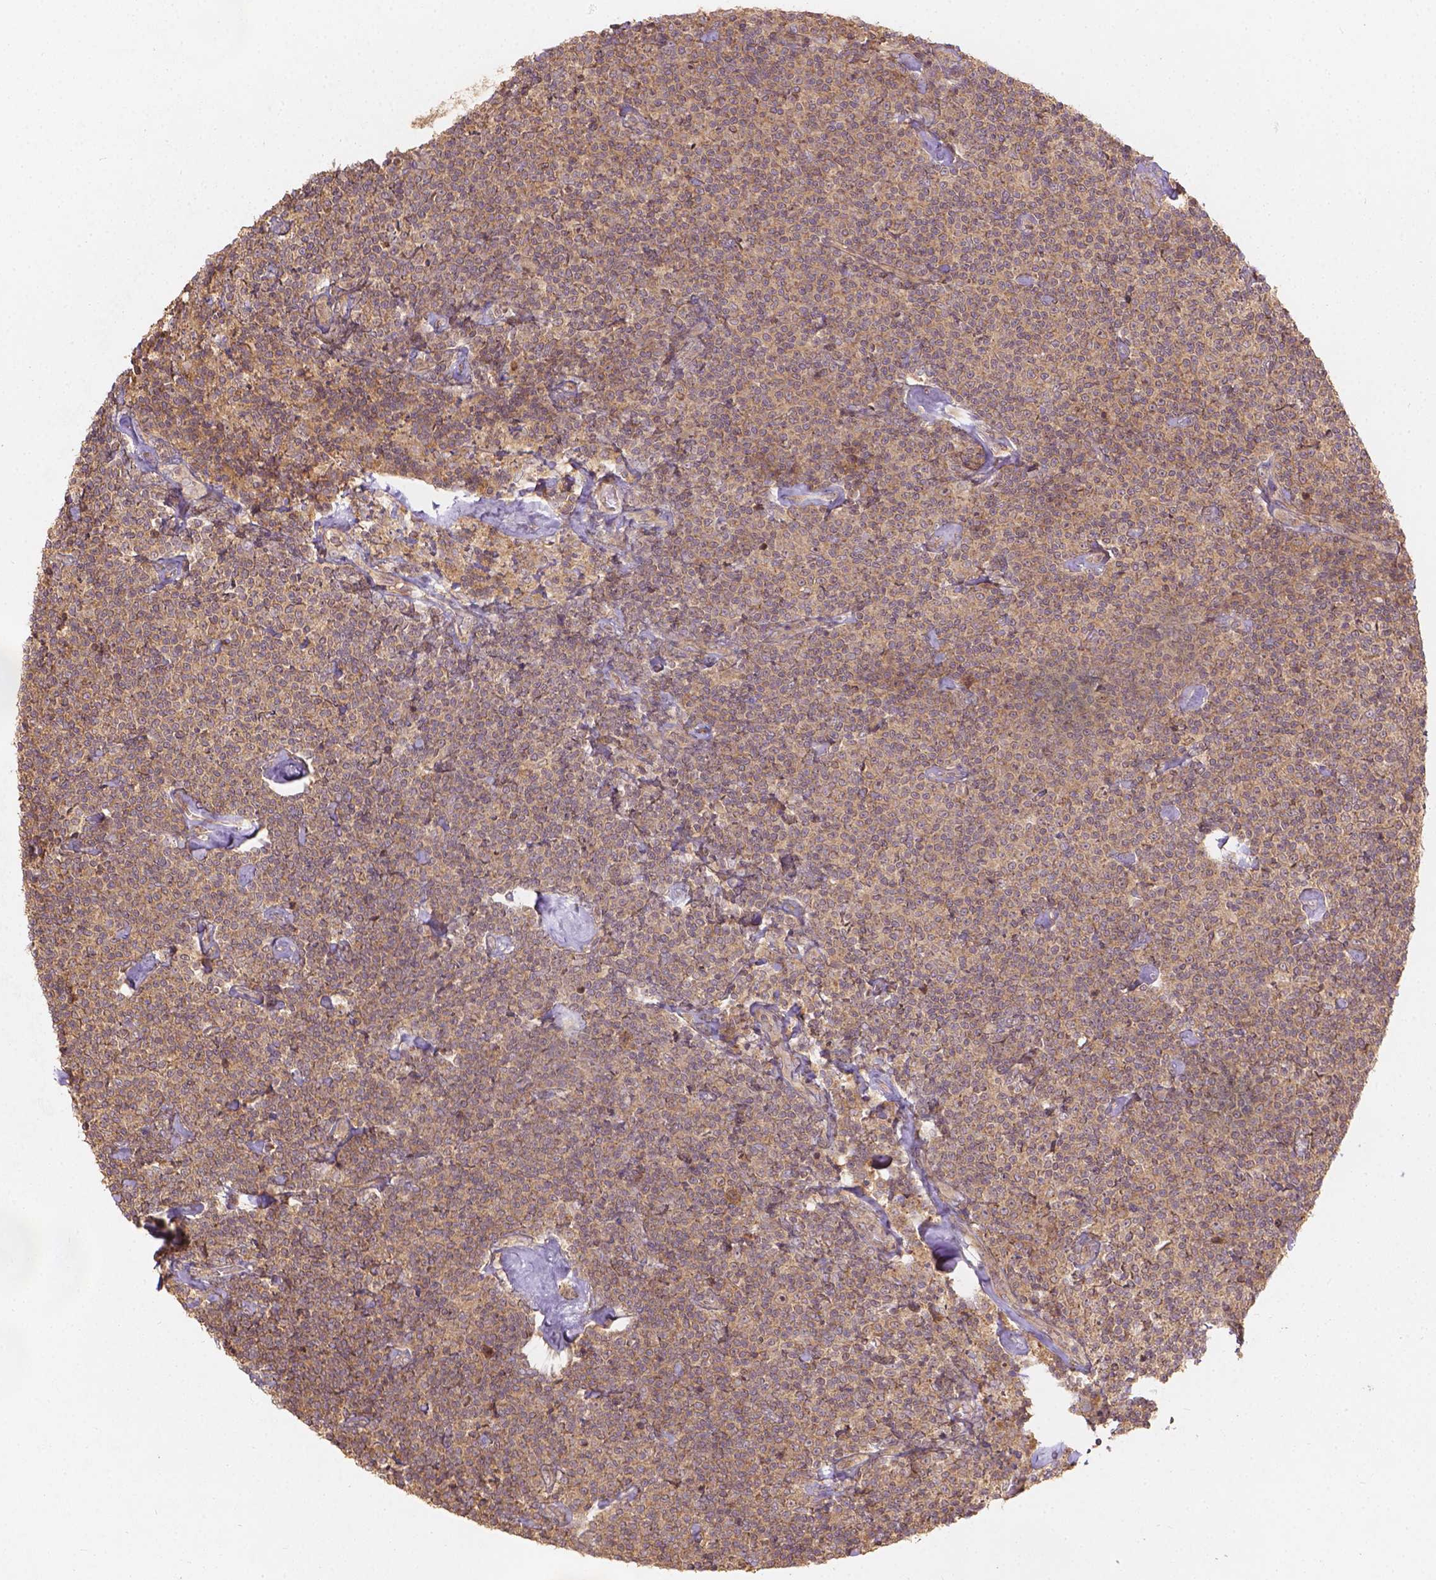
{"staining": {"intensity": "moderate", "quantity": ">75%", "location": "cytoplasmic/membranous"}, "tissue": "lymphoma", "cell_type": "Tumor cells", "image_type": "cancer", "snomed": [{"axis": "morphology", "description": "Malignant lymphoma, non-Hodgkin's type, Low grade"}, {"axis": "topography", "description": "Lymph node"}], "caption": "Immunohistochemistry micrograph of lymphoma stained for a protein (brown), which exhibits medium levels of moderate cytoplasmic/membranous staining in approximately >75% of tumor cells.", "gene": "XPR1", "patient": {"sex": "male", "age": 81}}